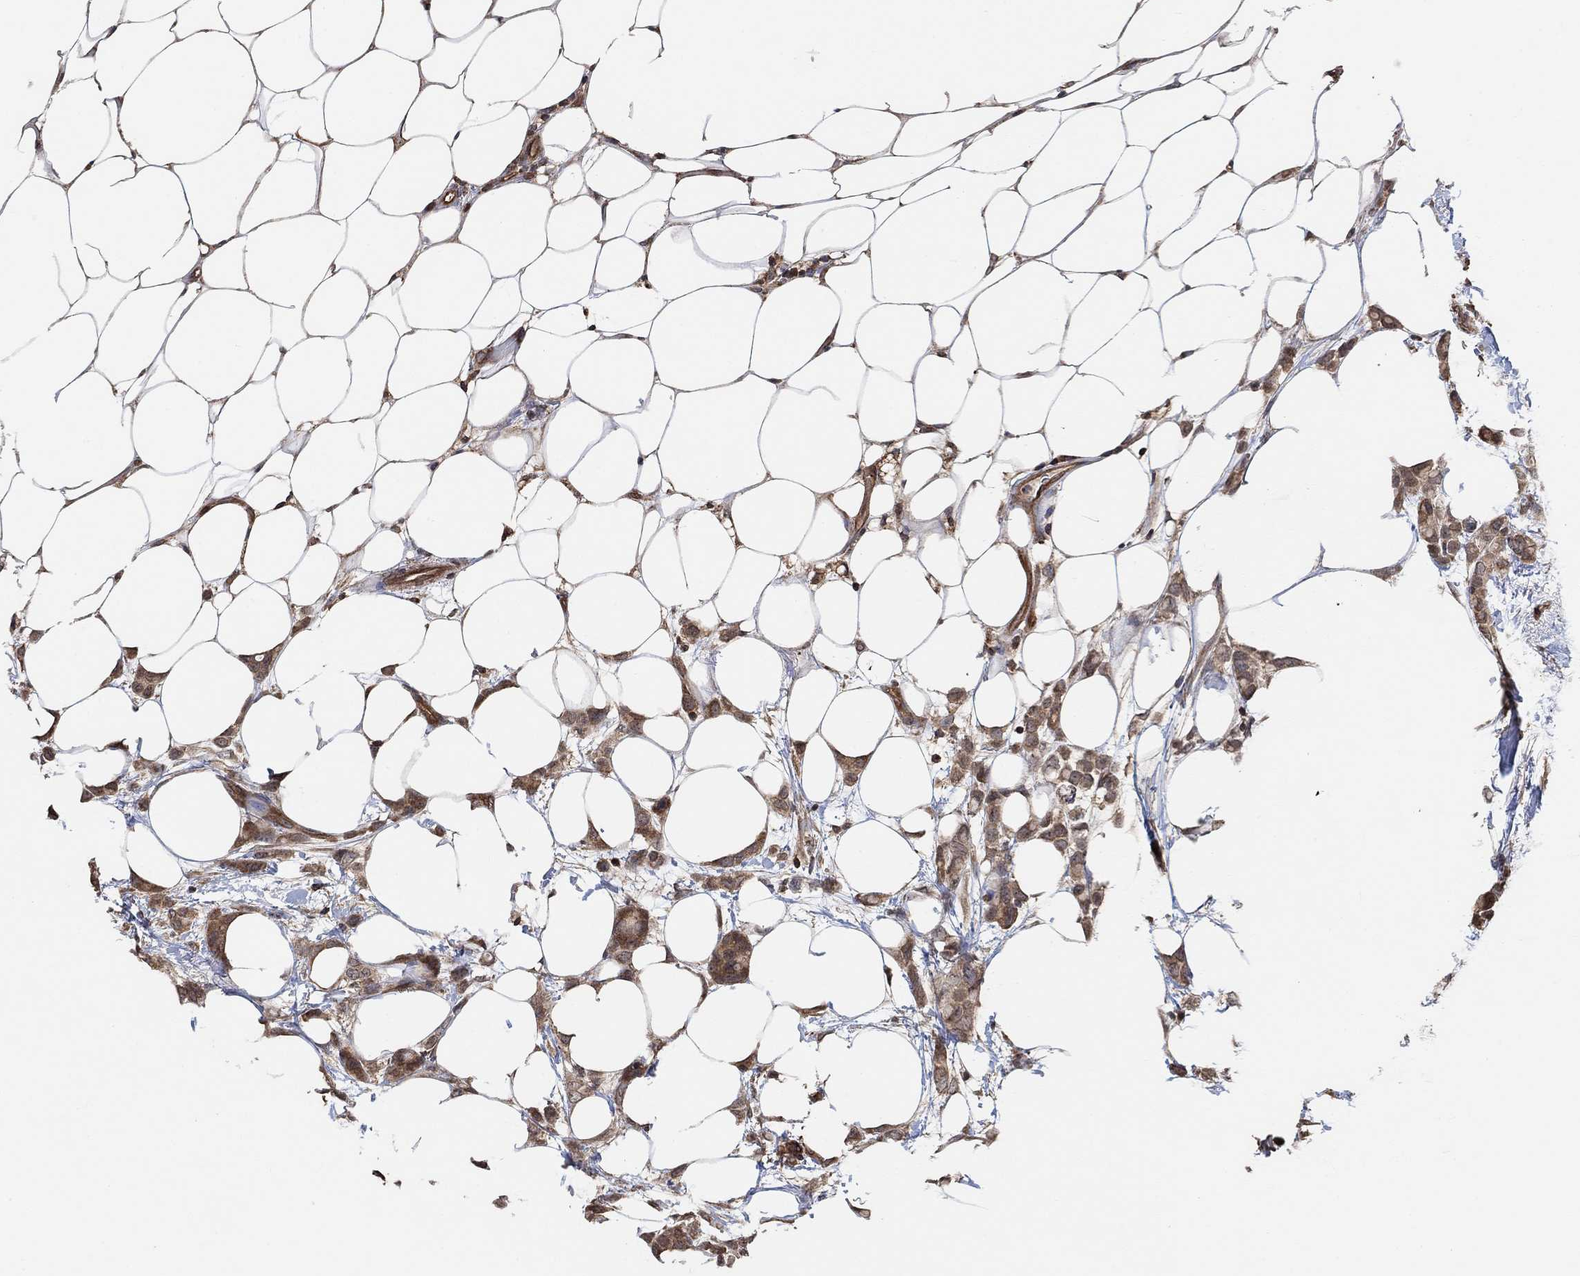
{"staining": {"intensity": "moderate", "quantity": "25%-75%", "location": "cytoplasmic/membranous"}, "tissue": "breast cancer", "cell_type": "Tumor cells", "image_type": "cancer", "snomed": [{"axis": "morphology", "description": "Lobular carcinoma"}, {"axis": "topography", "description": "Breast"}], "caption": "Immunohistochemical staining of lobular carcinoma (breast) shows medium levels of moderate cytoplasmic/membranous protein positivity in about 25%-75% of tumor cells.", "gene": "UNC5B", "patient": {"sex": "female", "age": 66}}